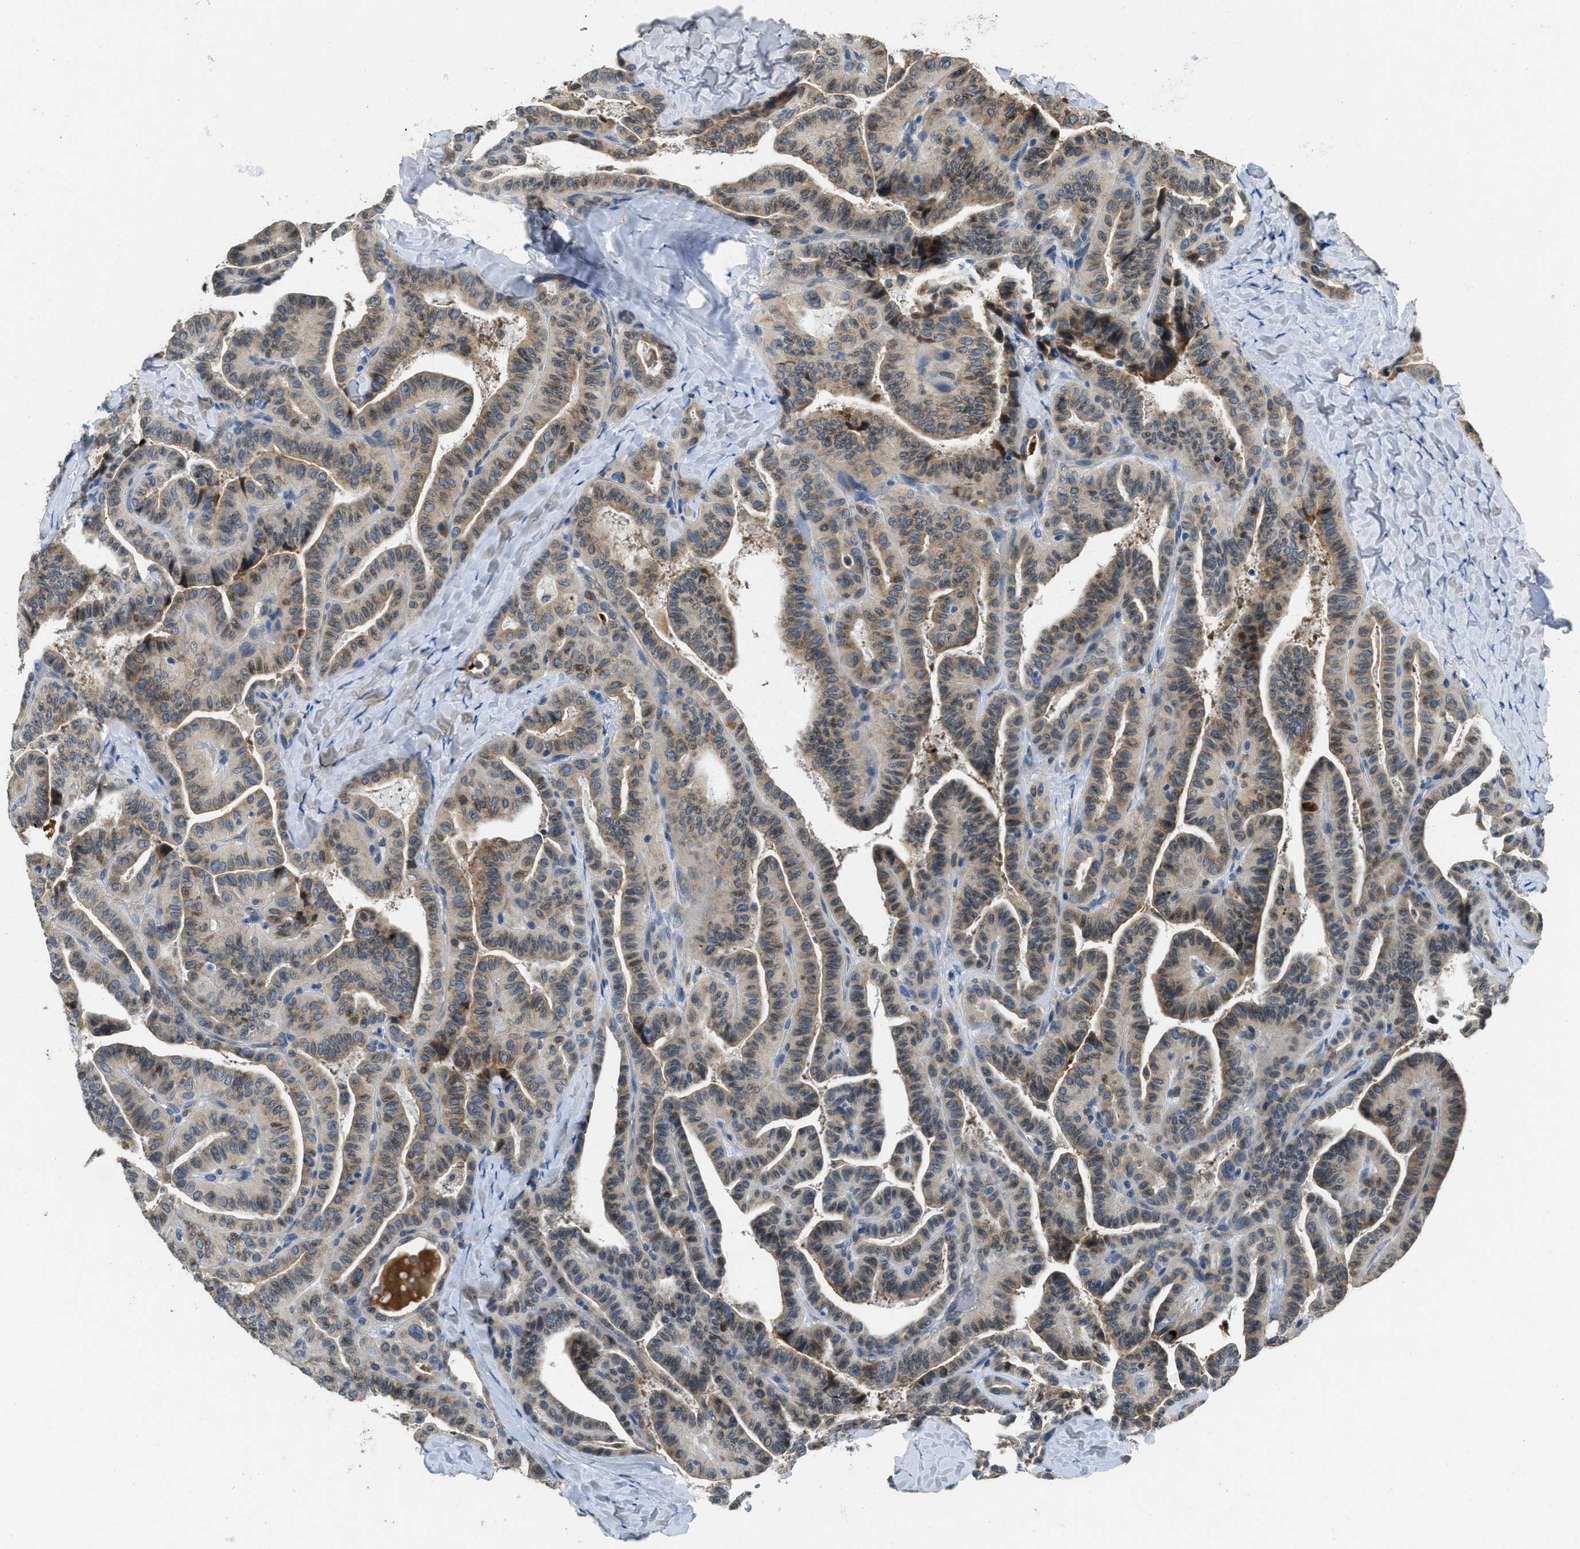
{"staining": {"intensity": "weak", "quantity": ">75%", "location": "cytoplasmic/membranous,nuclear"}, "tissue": "thyroid cancer", "cell_type": "Tumor cells", "image_type": "cancer", "snomed": [{"axis": "morphology", "description": "Papillary adenocarcinoma, NOS"}, {"axis": "topography", "description": "Thyroid gland"}], "caption": "Immunohistochemical staining of human thyroid cancer exhibits low levels of weak cytoplasmic/membranous and nuclear positivity in approximately >75% of tumor cells. (brown staining indicates protein expression, while blue staining denotes nuclei).", "gene": "MPDU1", "patient": {"sex": "male", "age": 77}}